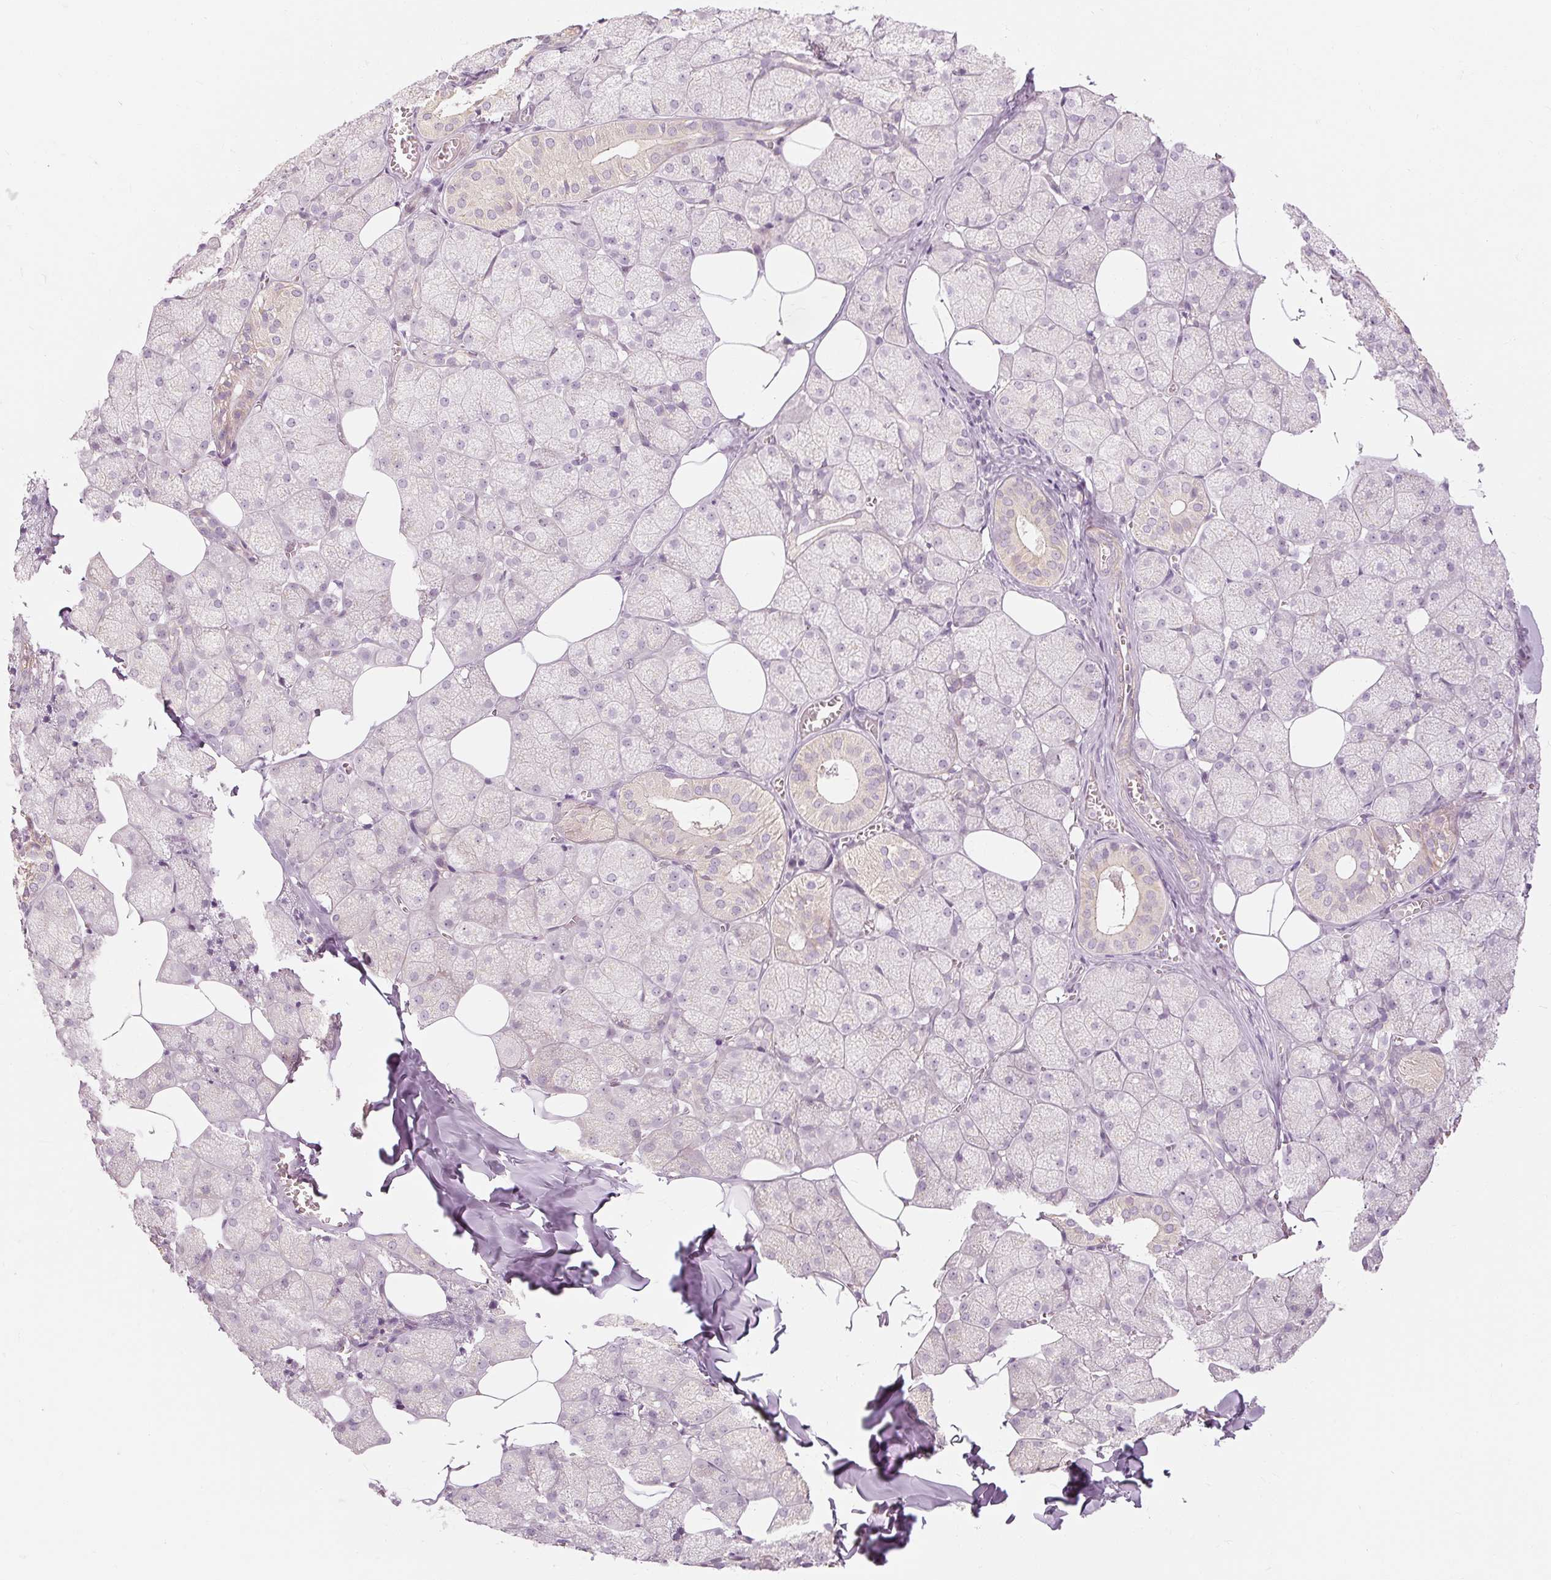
{"staining": {"intensity": "weak", "quantity": "25%-75%", "location": "cytoplasmic/membranous"}, "tissue": "salivary gland", "cell_type": "Glandular cells", "image_type": "normal", "snomed": [{"axis": "morphology", "description": "Normal tissue, NOS"}, {"axis": "topography", "description": "Salivary gland"}, {"axis": "topography", "description": "Peripheral nerve tissue"}], "caption": "A high-resolution micrograph shows IHC staining of unremarkable salivary gland, which demonstrates weak cytoplasmic/membranous expression in about 25%-75% of glandular cells.", "gene": "CAPN3", "patient": {"sex": "male", "age": 38}}